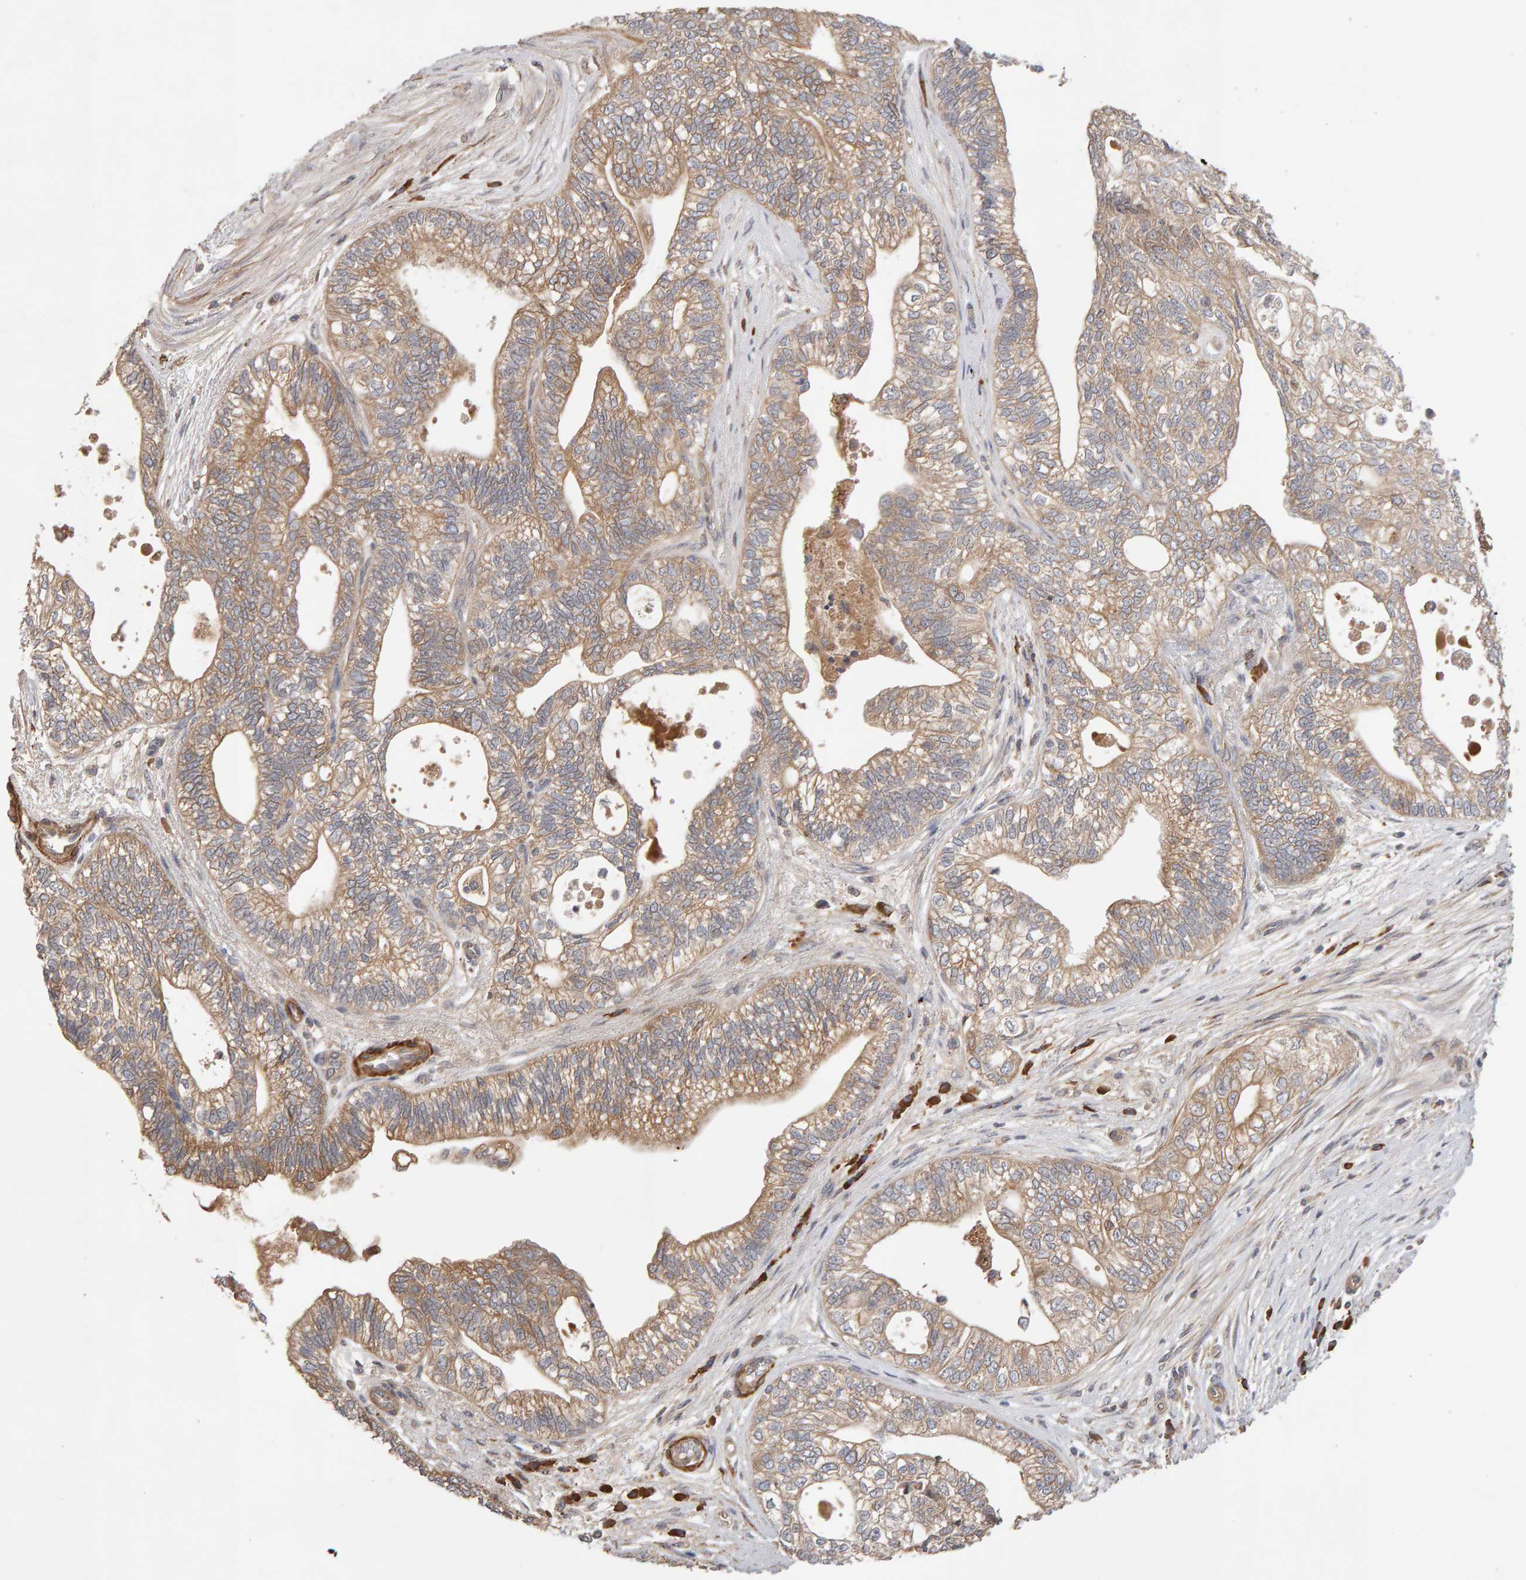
{"staining": {"intensity": "moderate", "quantity": ">75%", "location": "cytoplasmic/membranous"}, "tissue": "pancreatic cancer", "cell_type": "Tumor cells", "image_type": "cancer", "snomed": [{"axis": "morphology", "description": "Adenocarcinoma, NOS"}, {"axis": "topography", "description": "Pancreas"}], "caption": "Protein staining demonstrates moderate cytoplasmic/membranous expression in approximately >75% of tumor cells in pancreatic cancer (adenocarcinoma).", "gene": "RNF19A", "patient": {"sex": "male", "age": 72}}